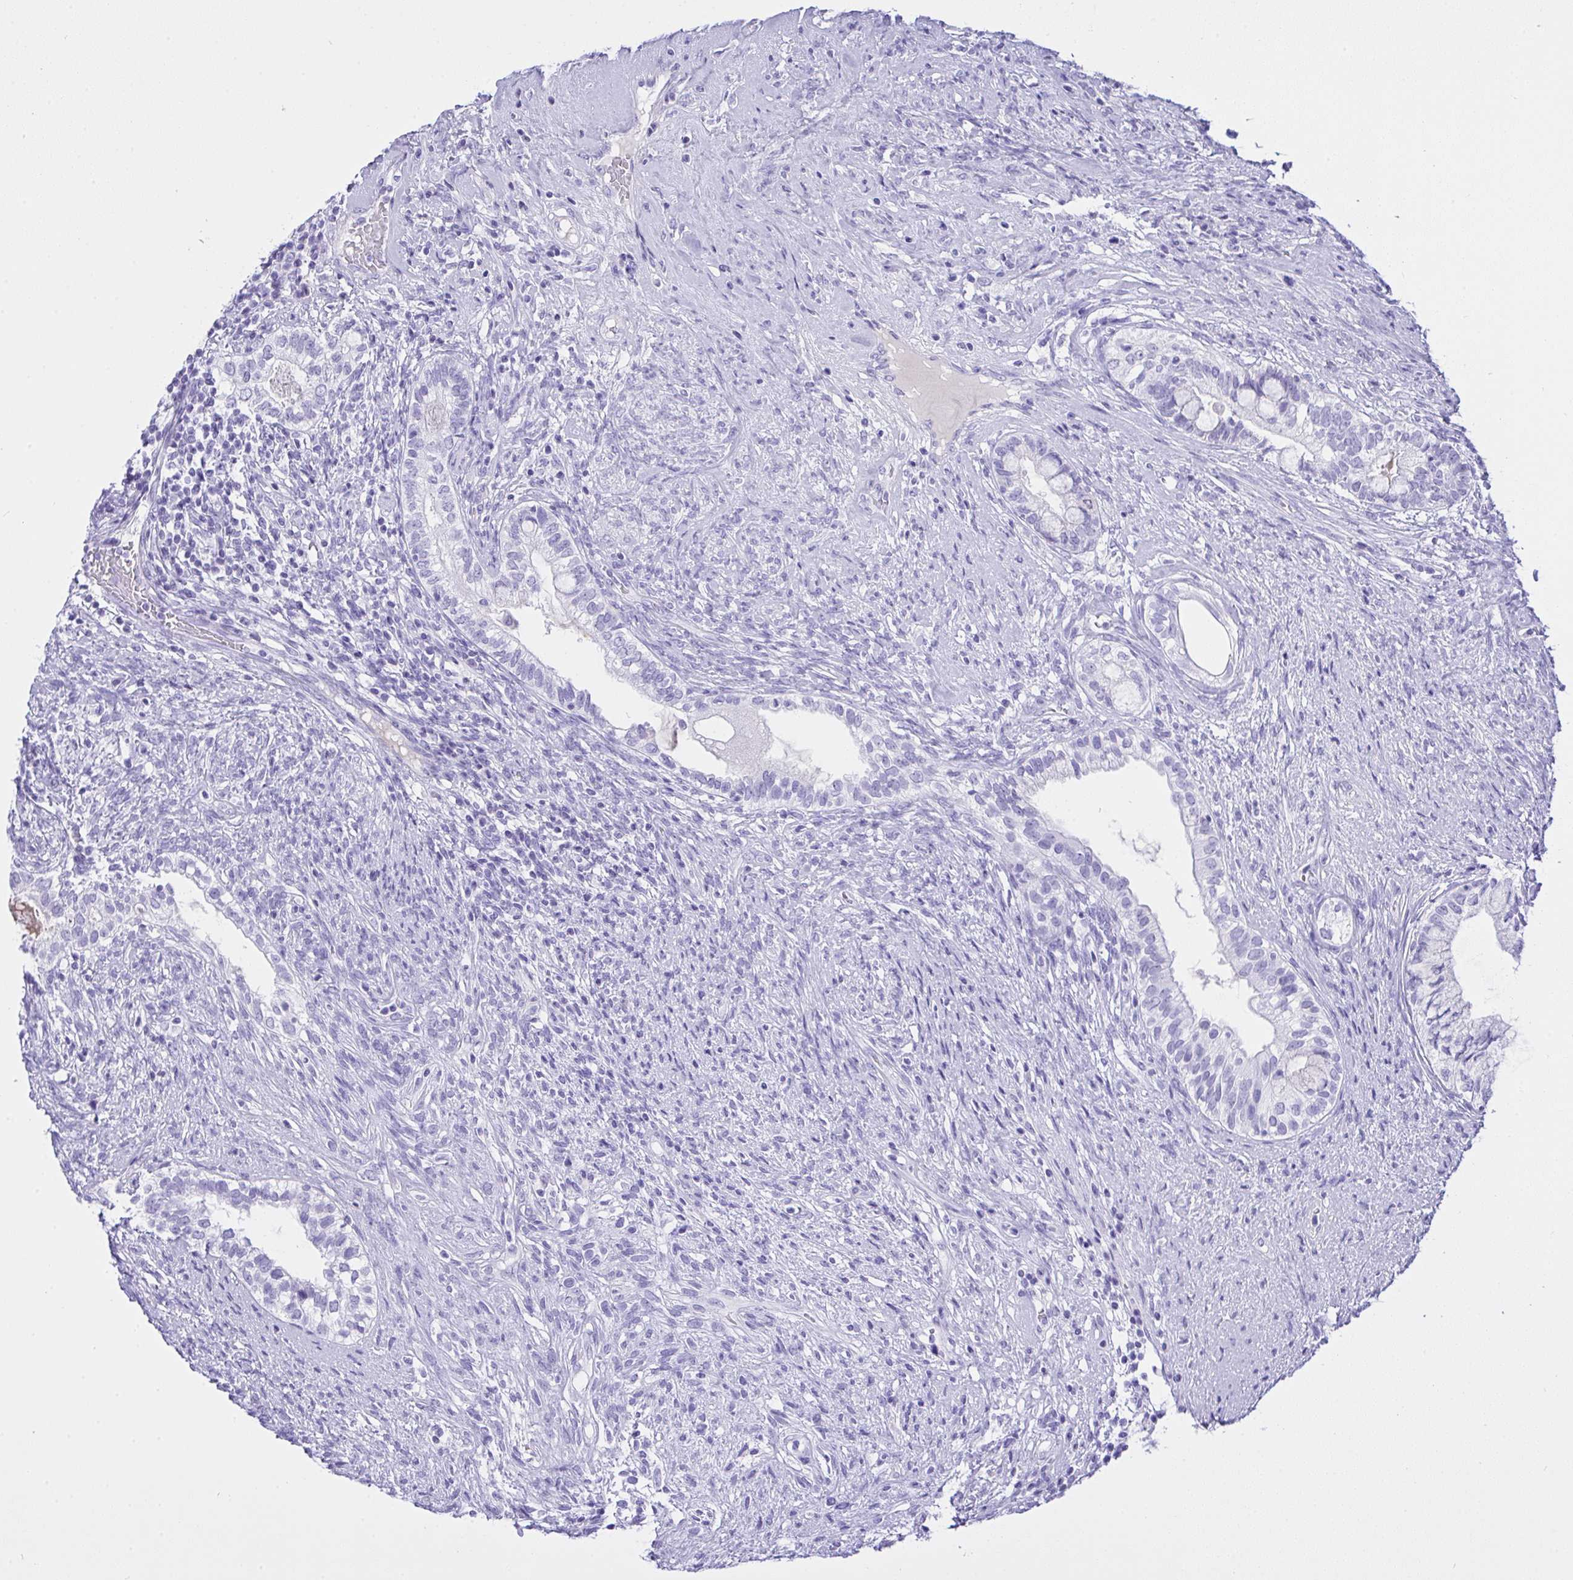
{"staining": {"intensity": "negative", "quantity": "none", "location": "none"}, "tissue": "testis cancer", "cell_type": "Tumor cells", "image_type": "cancer", "snomed": [{"axis": "morphology", "description": "Seminoma, NOS"}, {"axis": "morphology", "description": "Carcinoma, Embryonal, NOS"}, {"axis": "topography", "description": "Testis"}], "caption": "High power microscopy micrograph of an immunohistochemistry (IHC) histopathology image of testis seminoma, revealing no significant positivity in tumor cells.", "gene": "AKR1D1", "patient": {"sex": "male", "age": 41}}